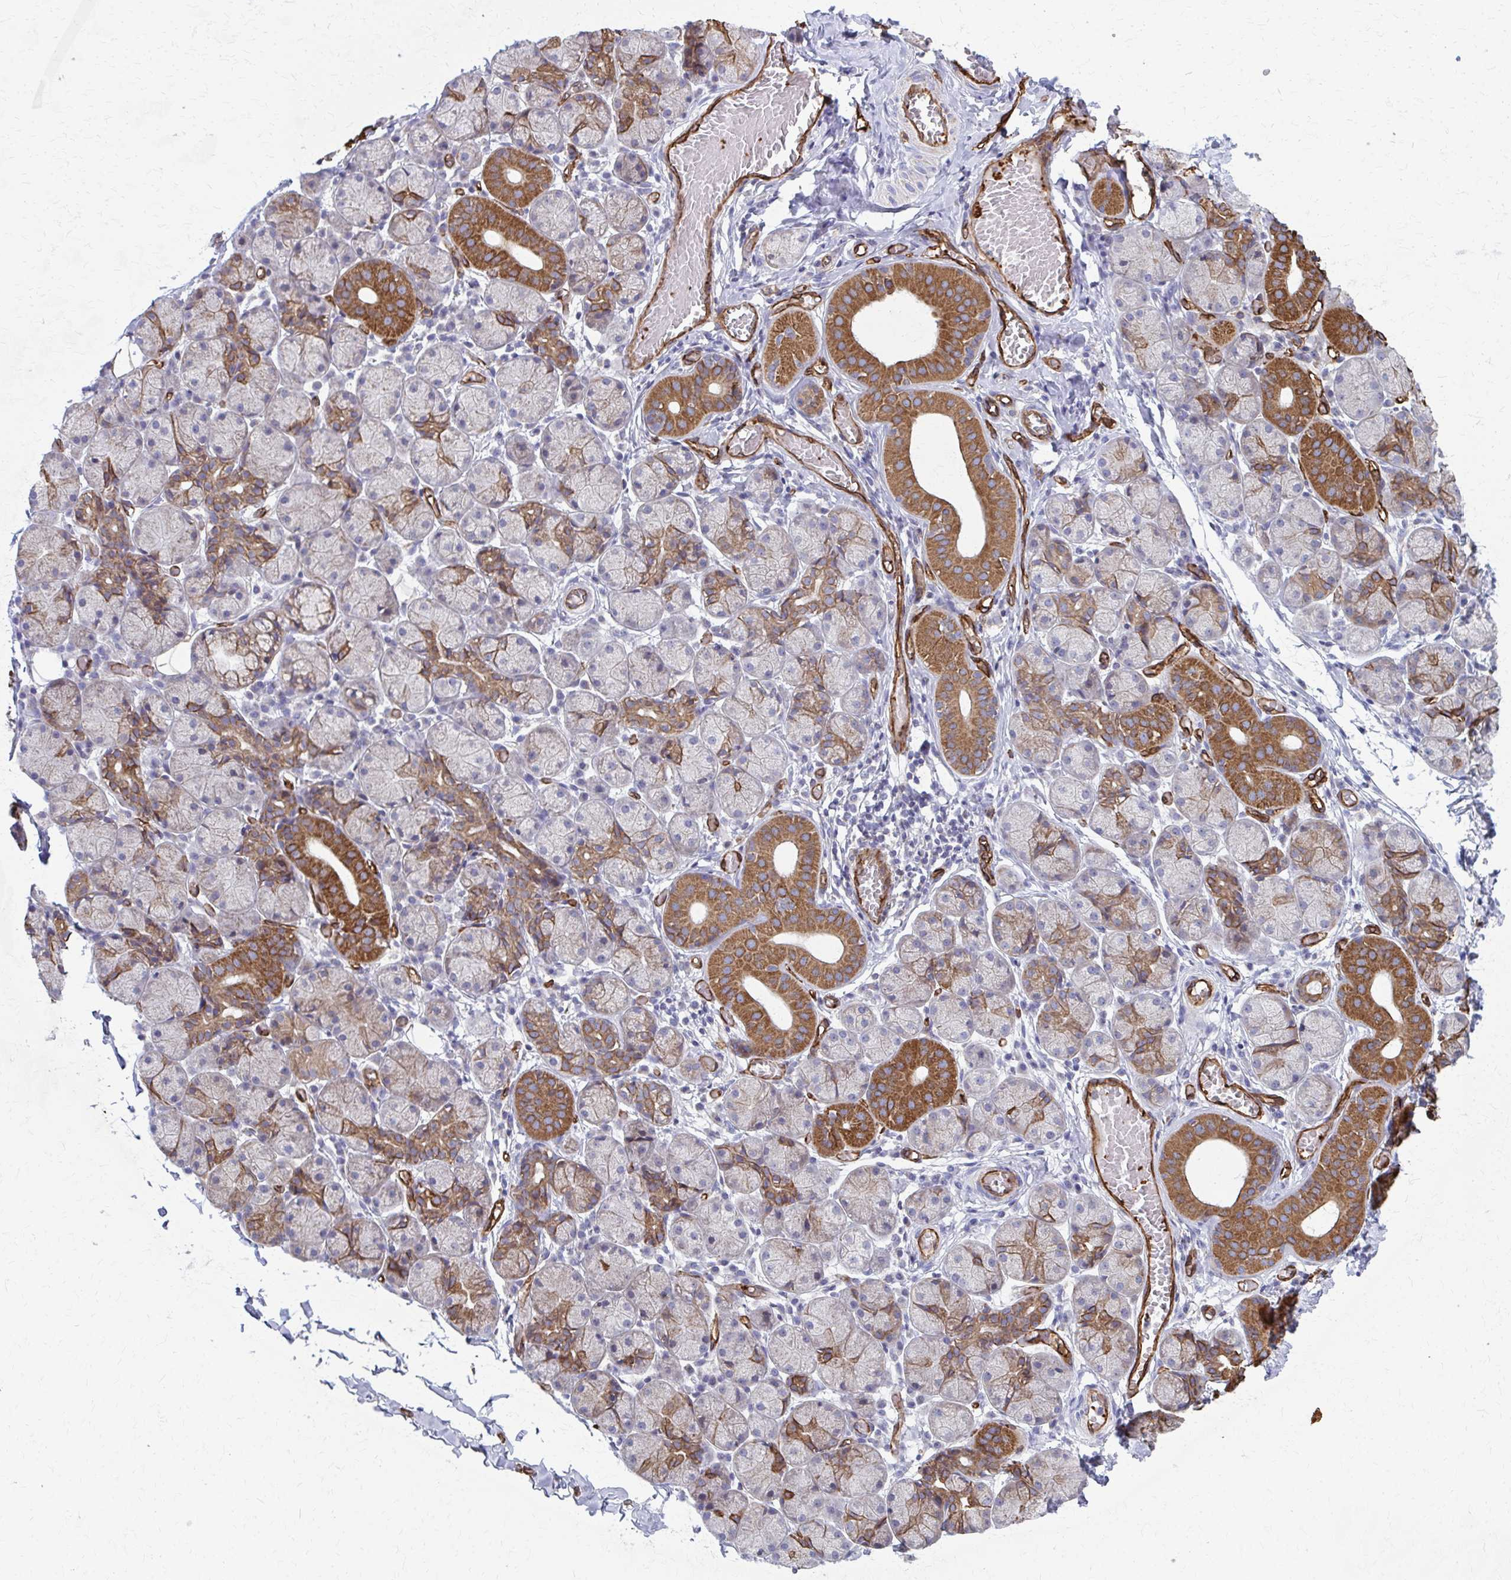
{"staining": {"intensity": "moderate", "quantity": "25%-75%", "location": "cytoplasmic/membranous"}, "tissue": "salivary gland", "cell_type": "Glandular cells", "image_type": "normal", "snomed": [{"axis": "morphology", "description": "Normal tissue, NOS"}, {"axis": "topography", "description": "Salivary gland"}], "caption": "The immunohistochemical stain highlights moderate cytoplasmic/membranous staining in glandular cells of unremarkable salivary gland. (DAB IHC with brightfield microscopy, high magnification).", "gene": "FAHD1", "patient": {"sex": "female", "age": 24}}